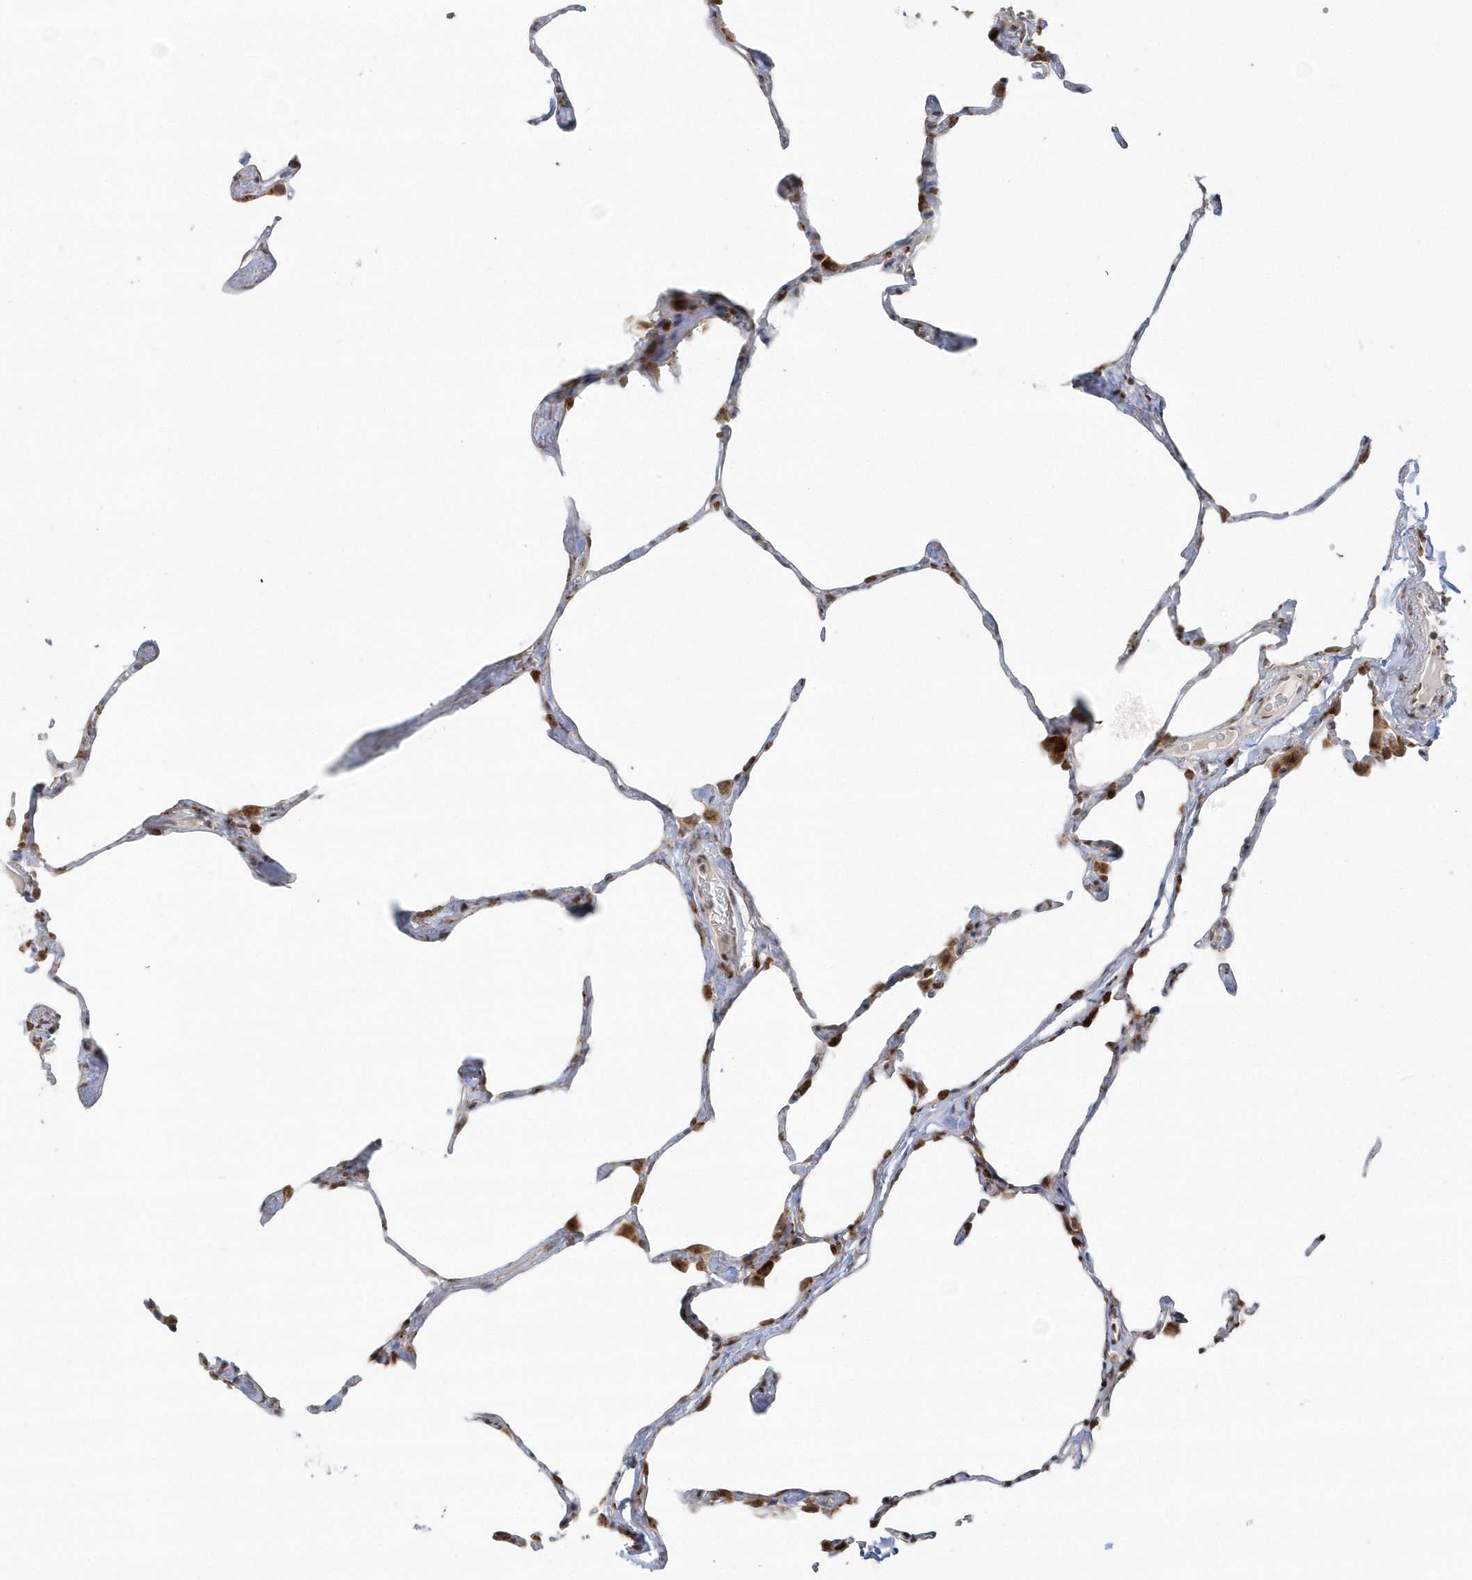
{"staining": {"intensity": "moderate", "quantity": "<25%", "location": "cytoplasmic/membranous"}, "tissue": "lung", "cell_type": "Alveolar cells", "image_type": "normal", "snomed": [{"axis": "morphology", "description": "Normal tissue, NOS"}, {"axis": "topography", "description": "Lung"}], "caption": "Immunohistochemical staining of unremarkable human lung displays low levels of moderate cytoplasmic/membranous positivity in about <25% of alveolar cells. The protein of interest is shown in brown color, while the nuclei are stained blue.", "gene": "DHFR", "patient": {"sex": "male", "age": 65}}